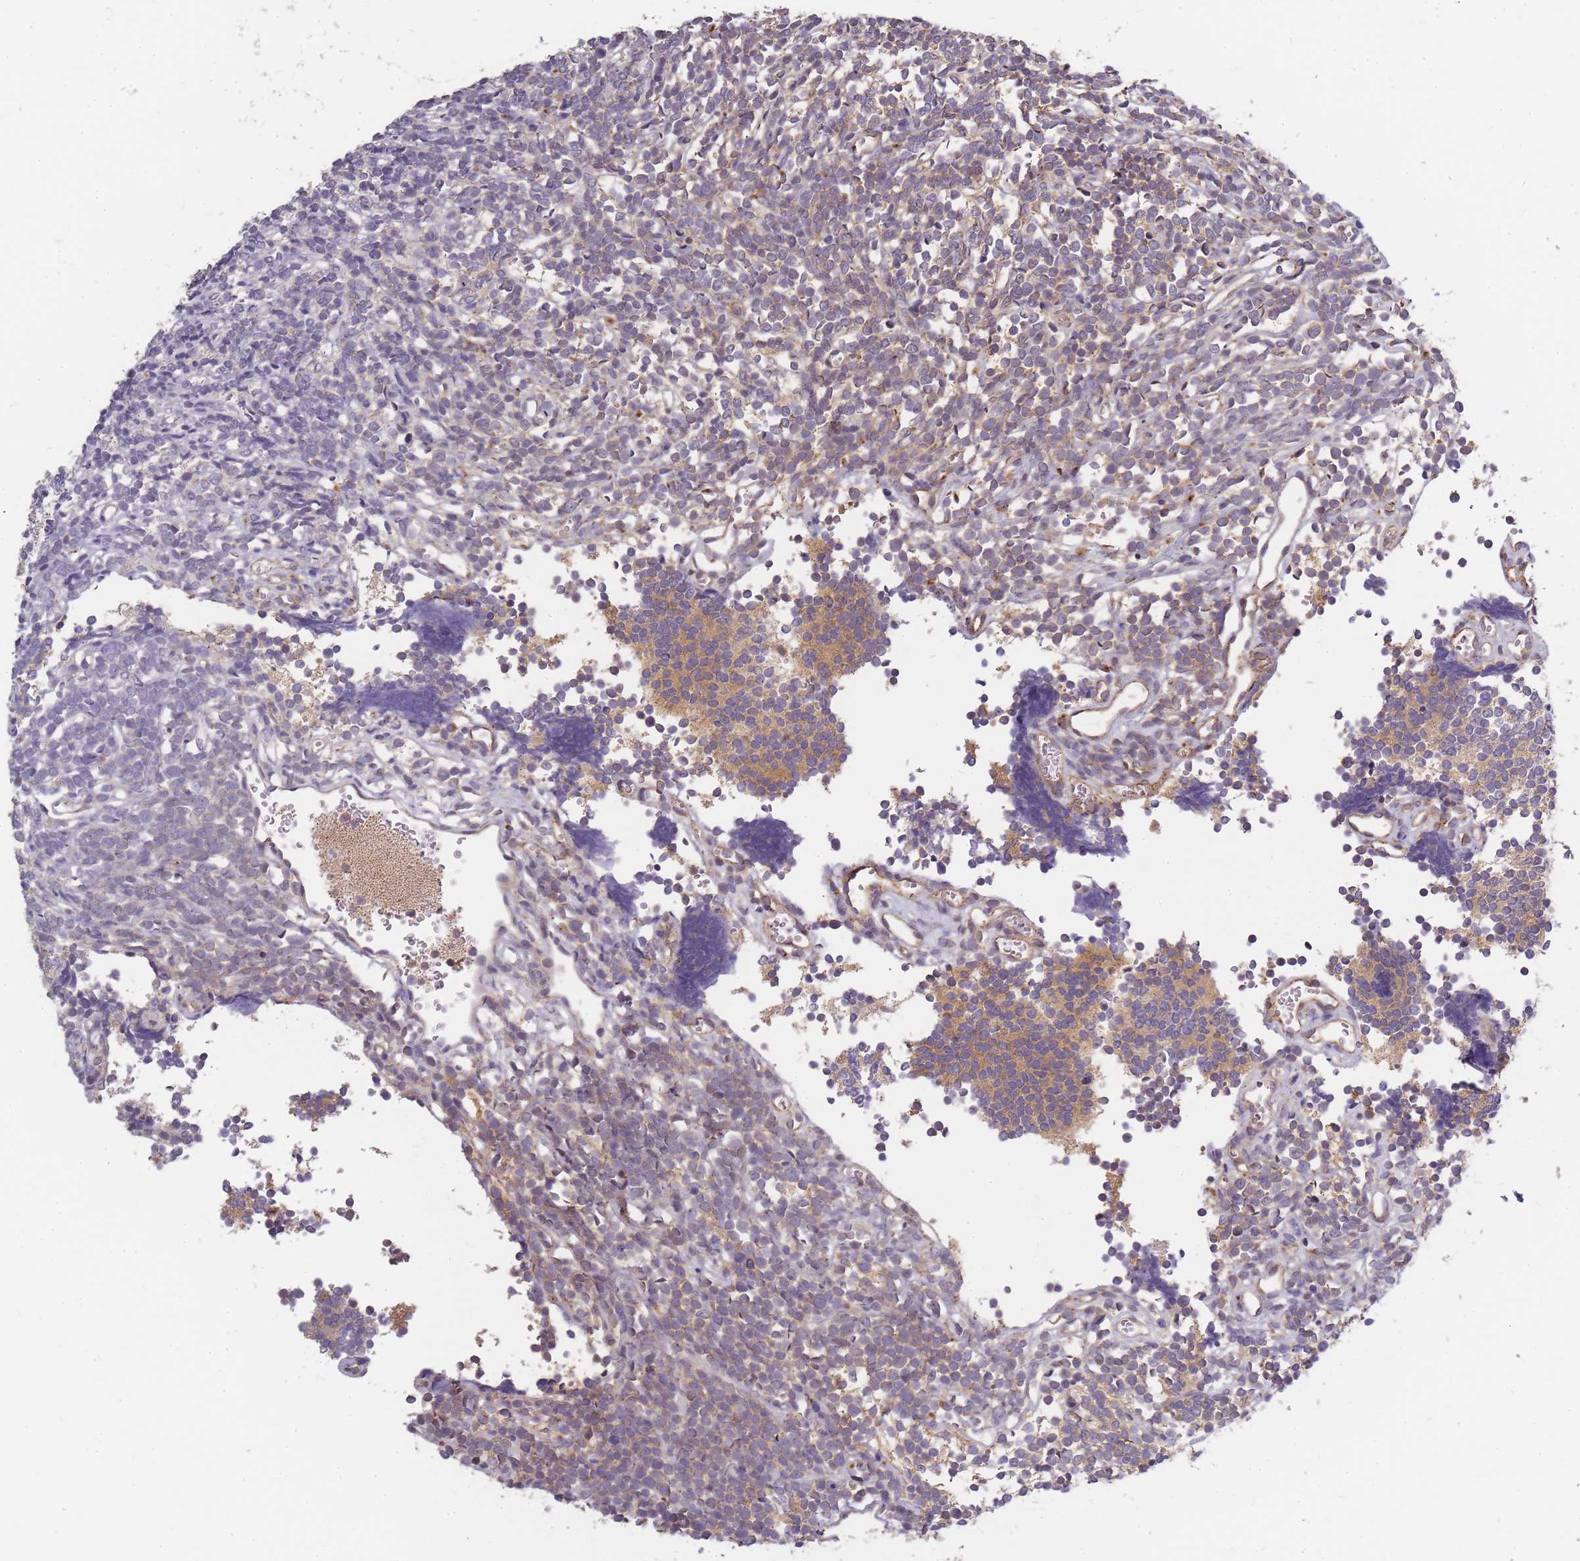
{"staining": {"intensity": "moderate", "quantity": ">75%", "location": "cytoplasmic/membranous"}, "tissue": "glioma", "cell_type": "Tumor cells", "image_type": "cancer", "snomed": [{"axis": "morphology", "description": "Glioma, malignant, Low grade"}, {"axis": "topography", "description": "Brain"}], "caption": "Malignant glioma (low-grade) tissue shows moderate cytoplasmic/membranous positivity in approximately >75% of tumor cells, visualized by immunohistochemistry.", "gene": "ATG5", "patient": {"sex": "female", "age": 1}}